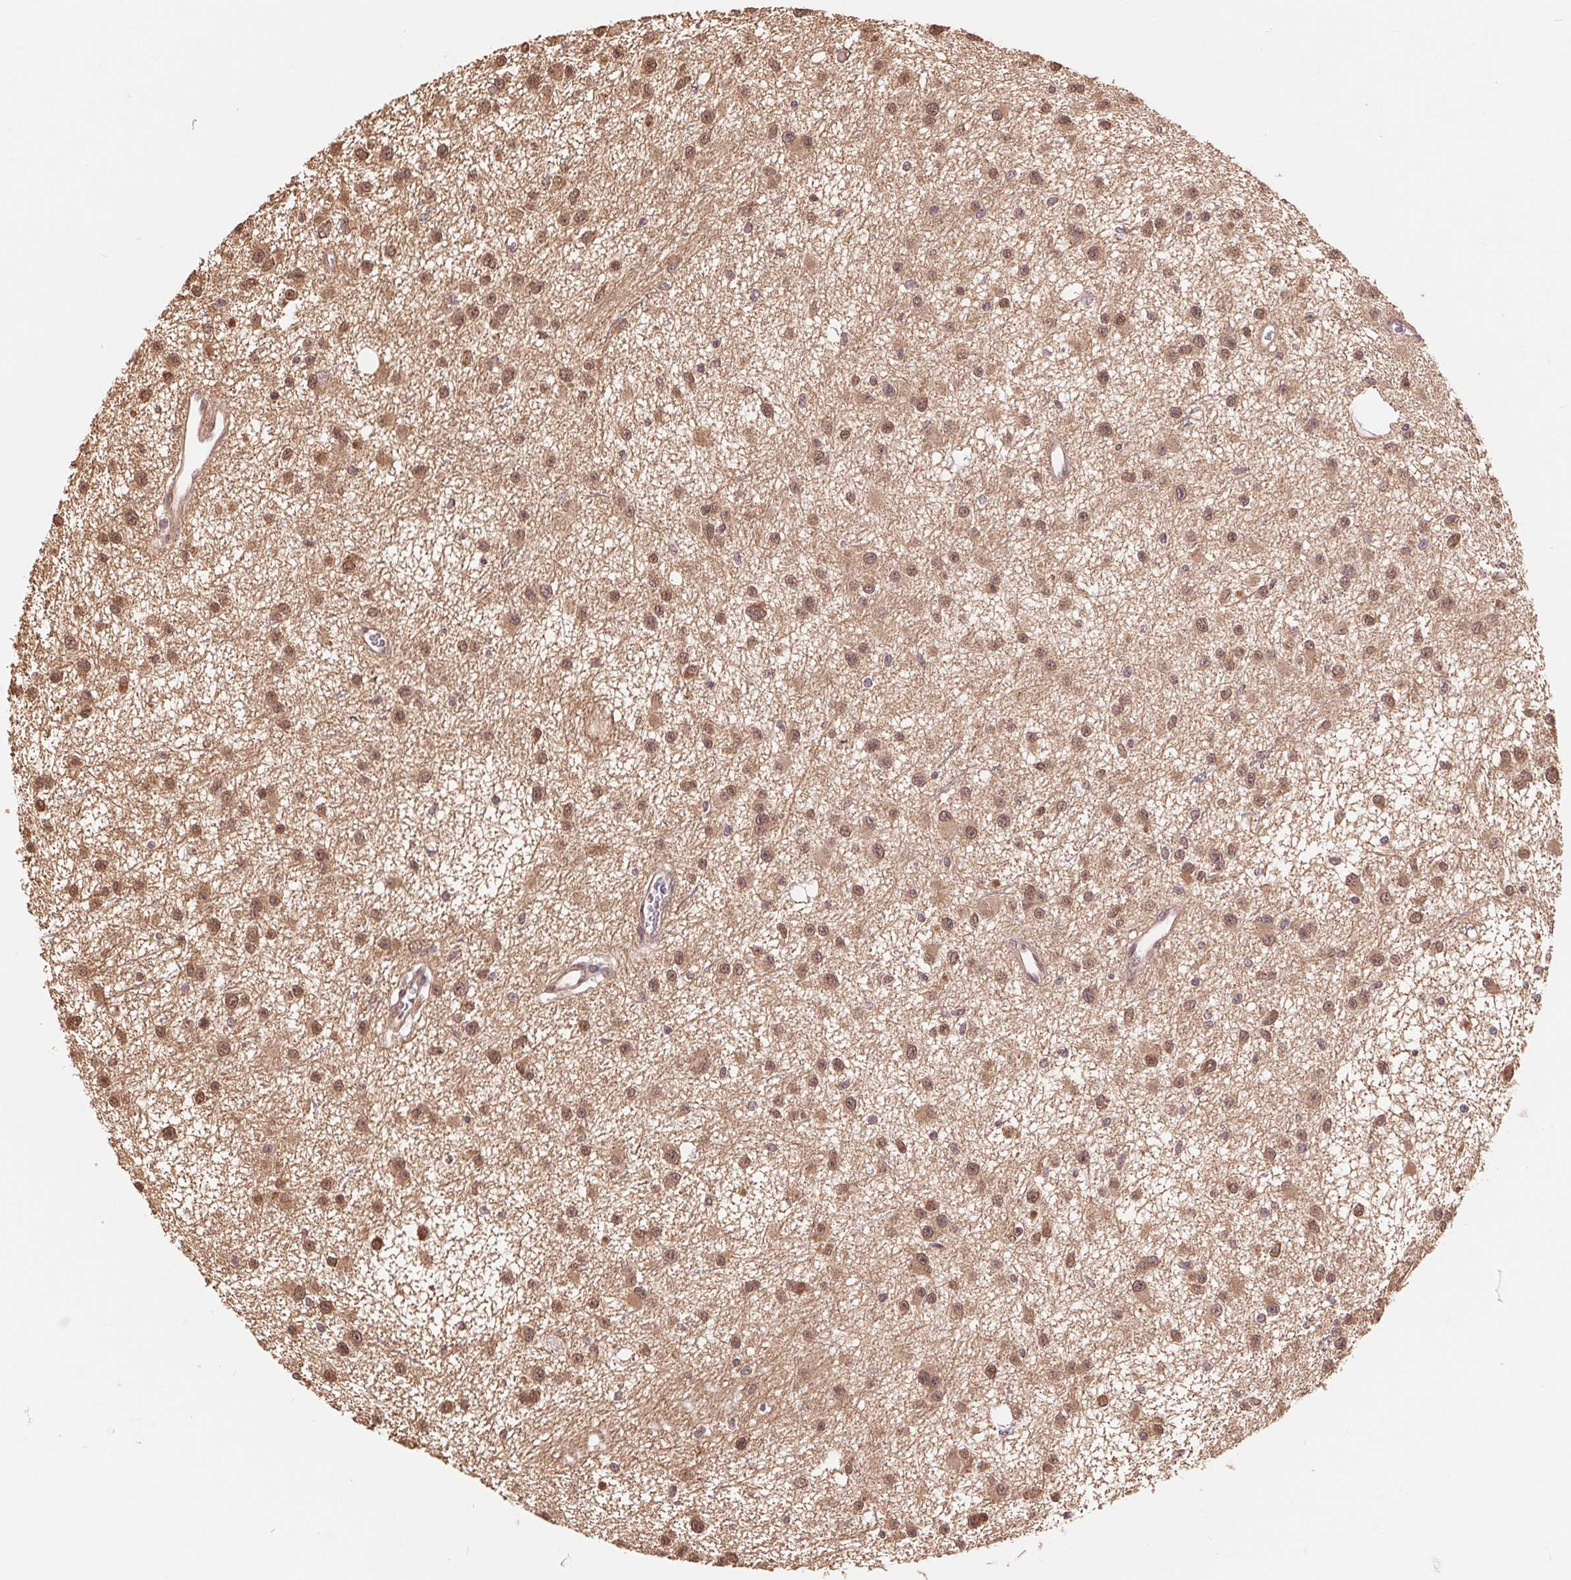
{"staining": {"intensity": "moderate", "quantity": ">75%", "location": "nuclear"}, "tissue": "glioma", "cell_type": "Tumor cells", "image_type": "cancer", "snomed": [{"axis": "morphology", "description": "Glioma, malignant, Low grade"}, {"axis": "topography", "description": "Brain"}], "caption": "Tumor cells demonstrate moderate nuclear staining in about >75% of cells in malignant low-grade glioma.", "gene": "TMEM273", "patient": {"sex": "male", "age": 43}}